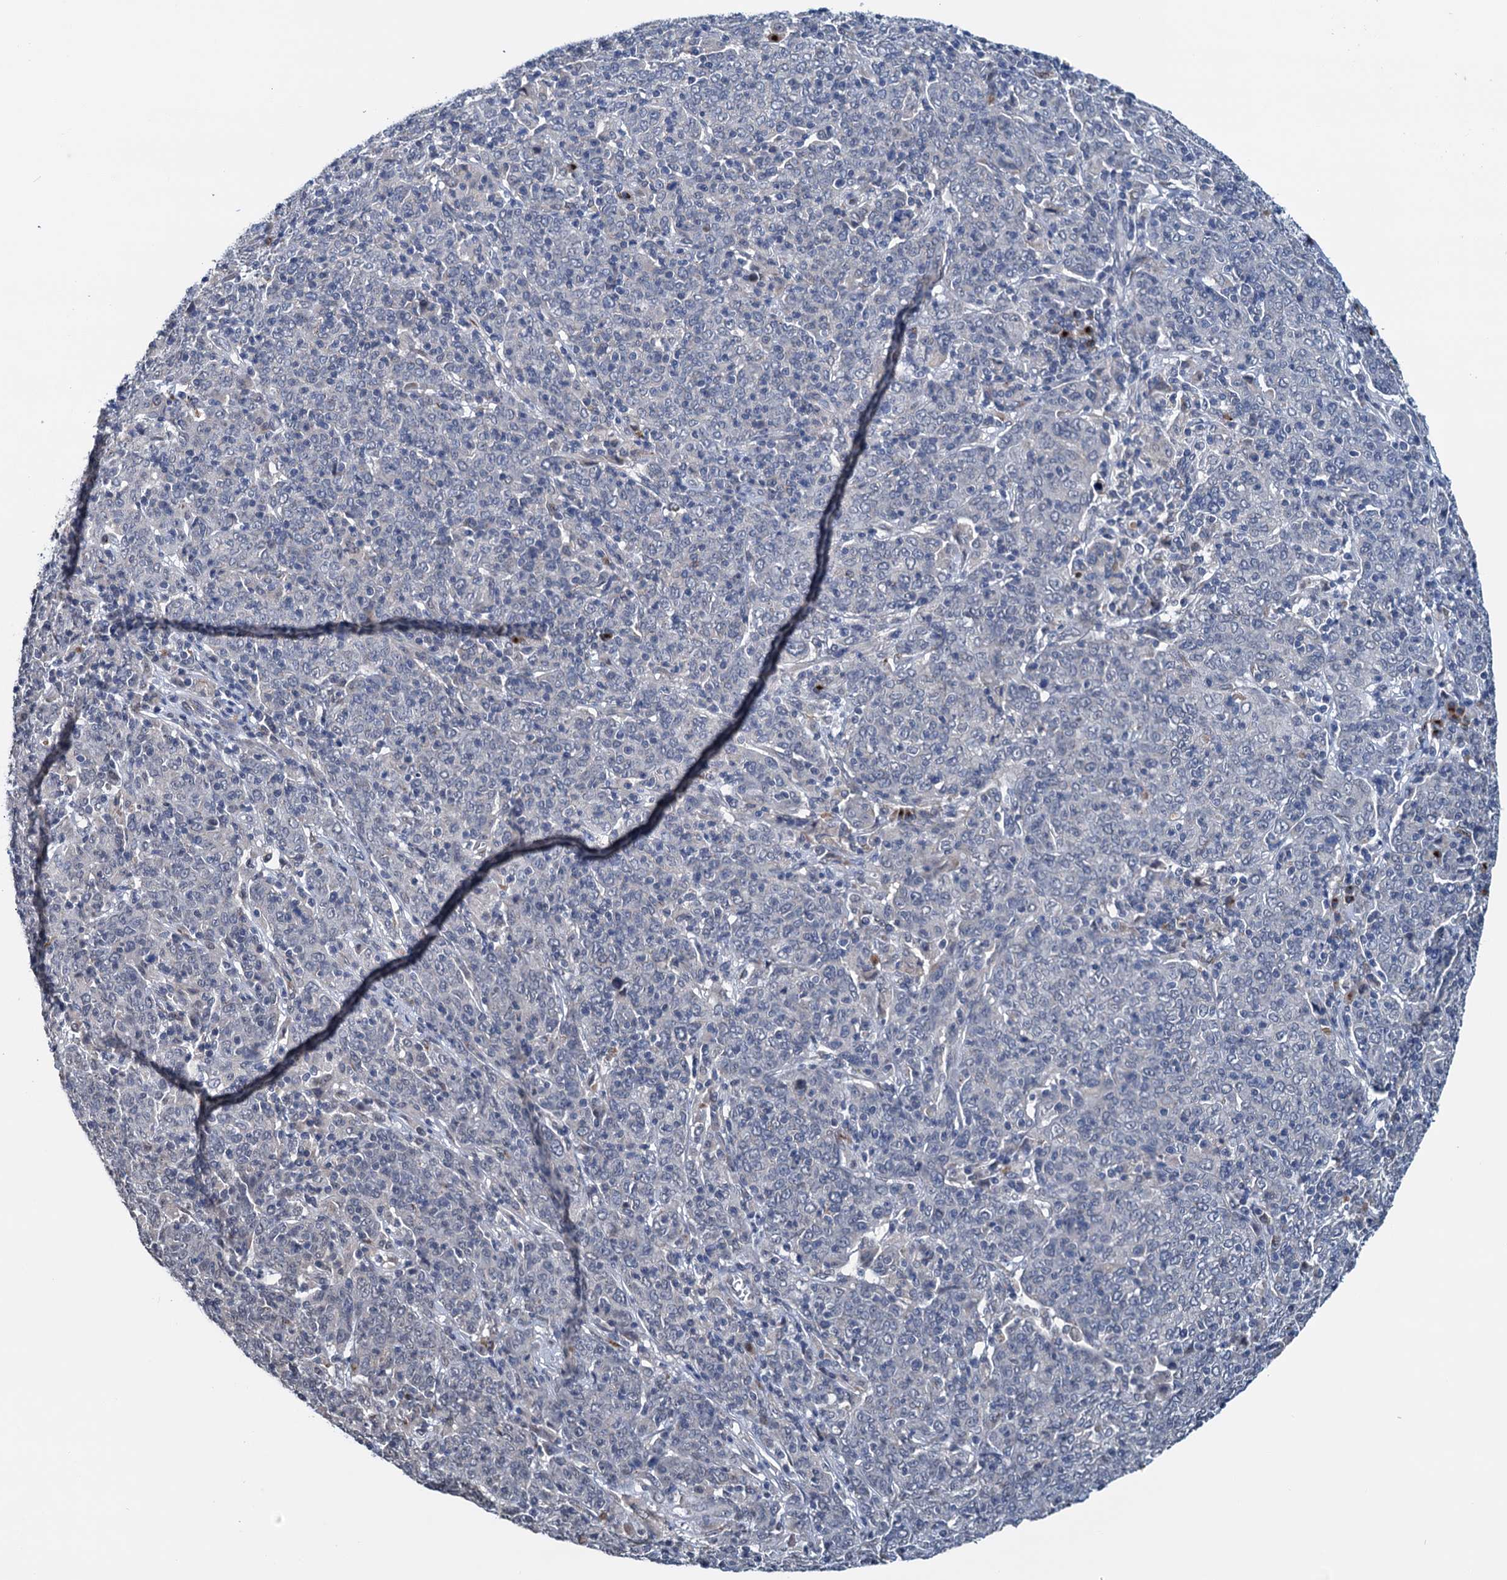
{"staining": {"intensity": "negative", "quantity": "none", "location": "none"}, "tissue": "cervical cancer", "cell_type": "Tumor cells", "image_type": "cancer", "snomed": [{"axis": "morphology", "description": "Squamous cell carcinoma, NOS"}, {"axis": "topography", "description": "Cervix"}], "caption": "Human cervical cancer stained for a protein using immunohistochemistry (IHC) exhibits no staining in tumor cells.", "gene": "SHLD1", "patient": {"sex": "female", "age": 67}}